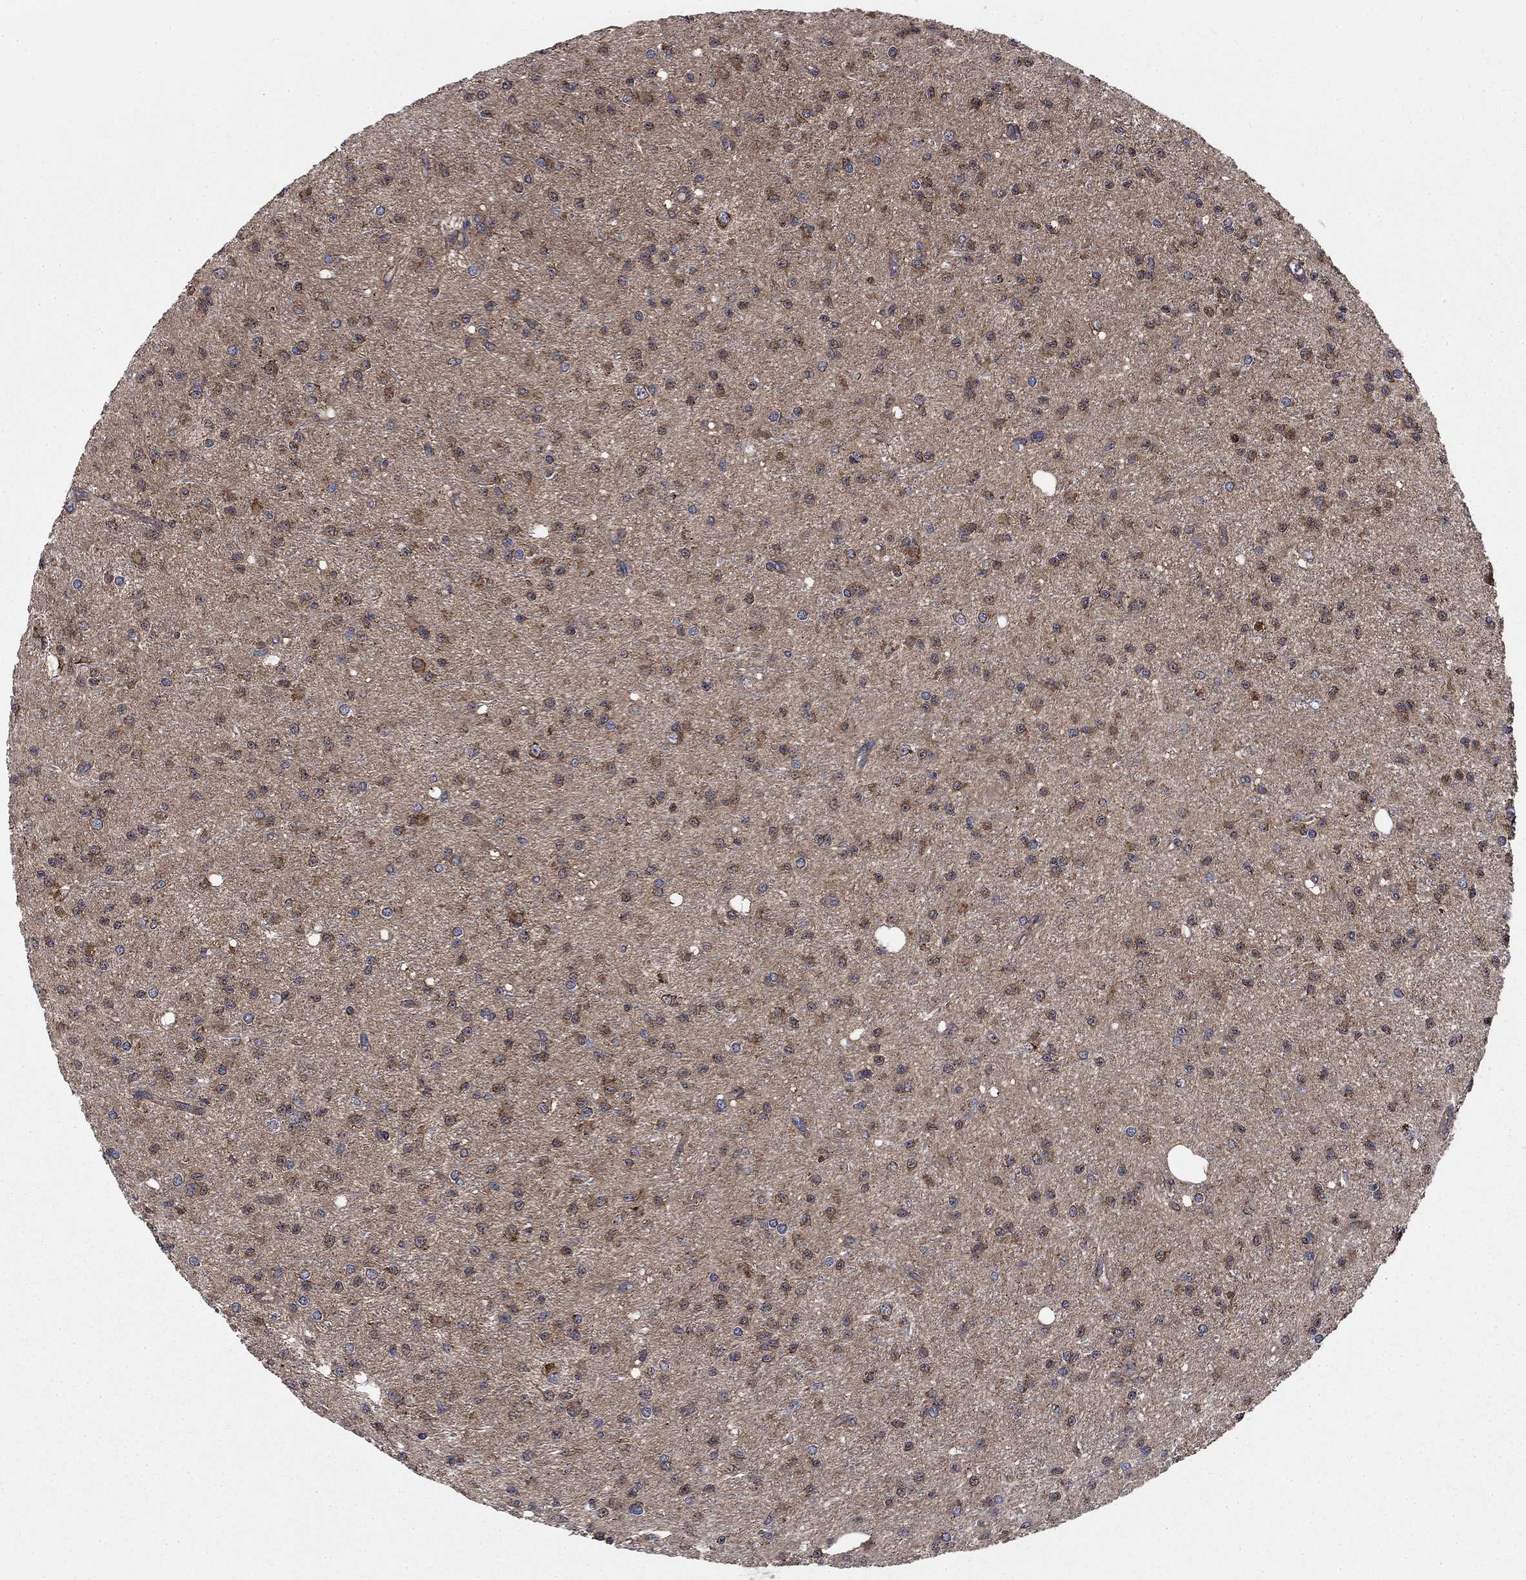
{"staining": {"intensity": "moderate", "quantity": "25%-75%", "location": "cytoplasmic/membranous"}, "tissue": "glioma", "cell_type": "Tumor cells", "image_type": "cancer", "snomed": [{"axis": "morphology", "description": "Glioma, malignant, Low grade"}, {"axis": "topography", "description": "Brain"}], "caption": "A brown stain highlights moderate cytoplasmic/membranous expression of a protein in human glioma tumor cells.", "gene": "NME7", "patient": {"sex": "male", "age": 27}}